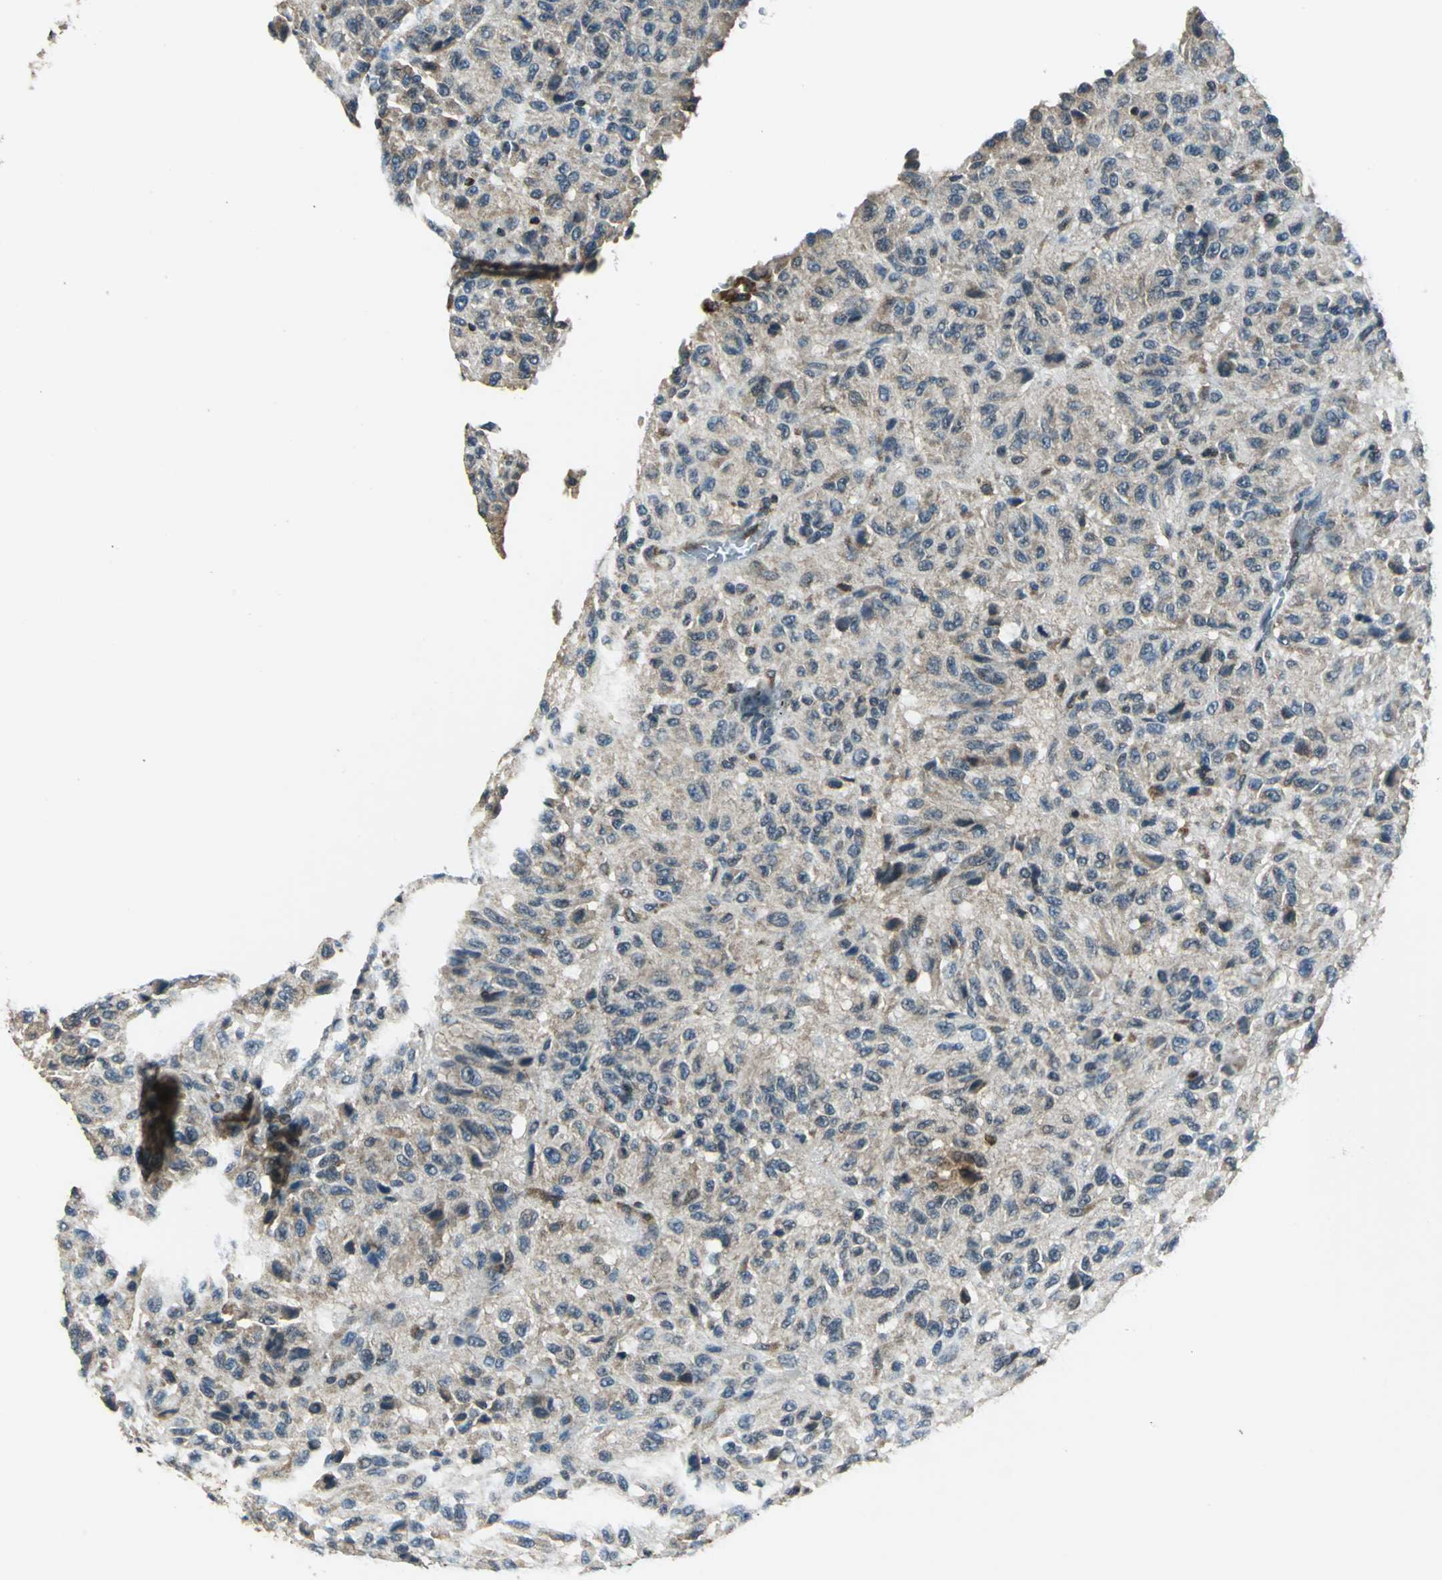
{"staining": {"intensity": "weak", "quantity": ">75%", "location": "cytoplasmic/membranous"}, "tissue": "melanoma", "cell_type": "Tumor cells", "image_type": "cancer", "snomed": [{"axis": "morphology", "description": "Malignant melanoma, Metastatic site"}, {"axis": "topography", "description": "Lung"}], "caption": "This histopathology image displays melanoma stained with immunohistochemistry to label a protein in brown. The cytoplasmic/membranous of tumor cells show weak positivity for the protein. Nuclei are counter-stained blue.", "gene": "NUDT2", "patient": {"sex": "male", "age": 64}}